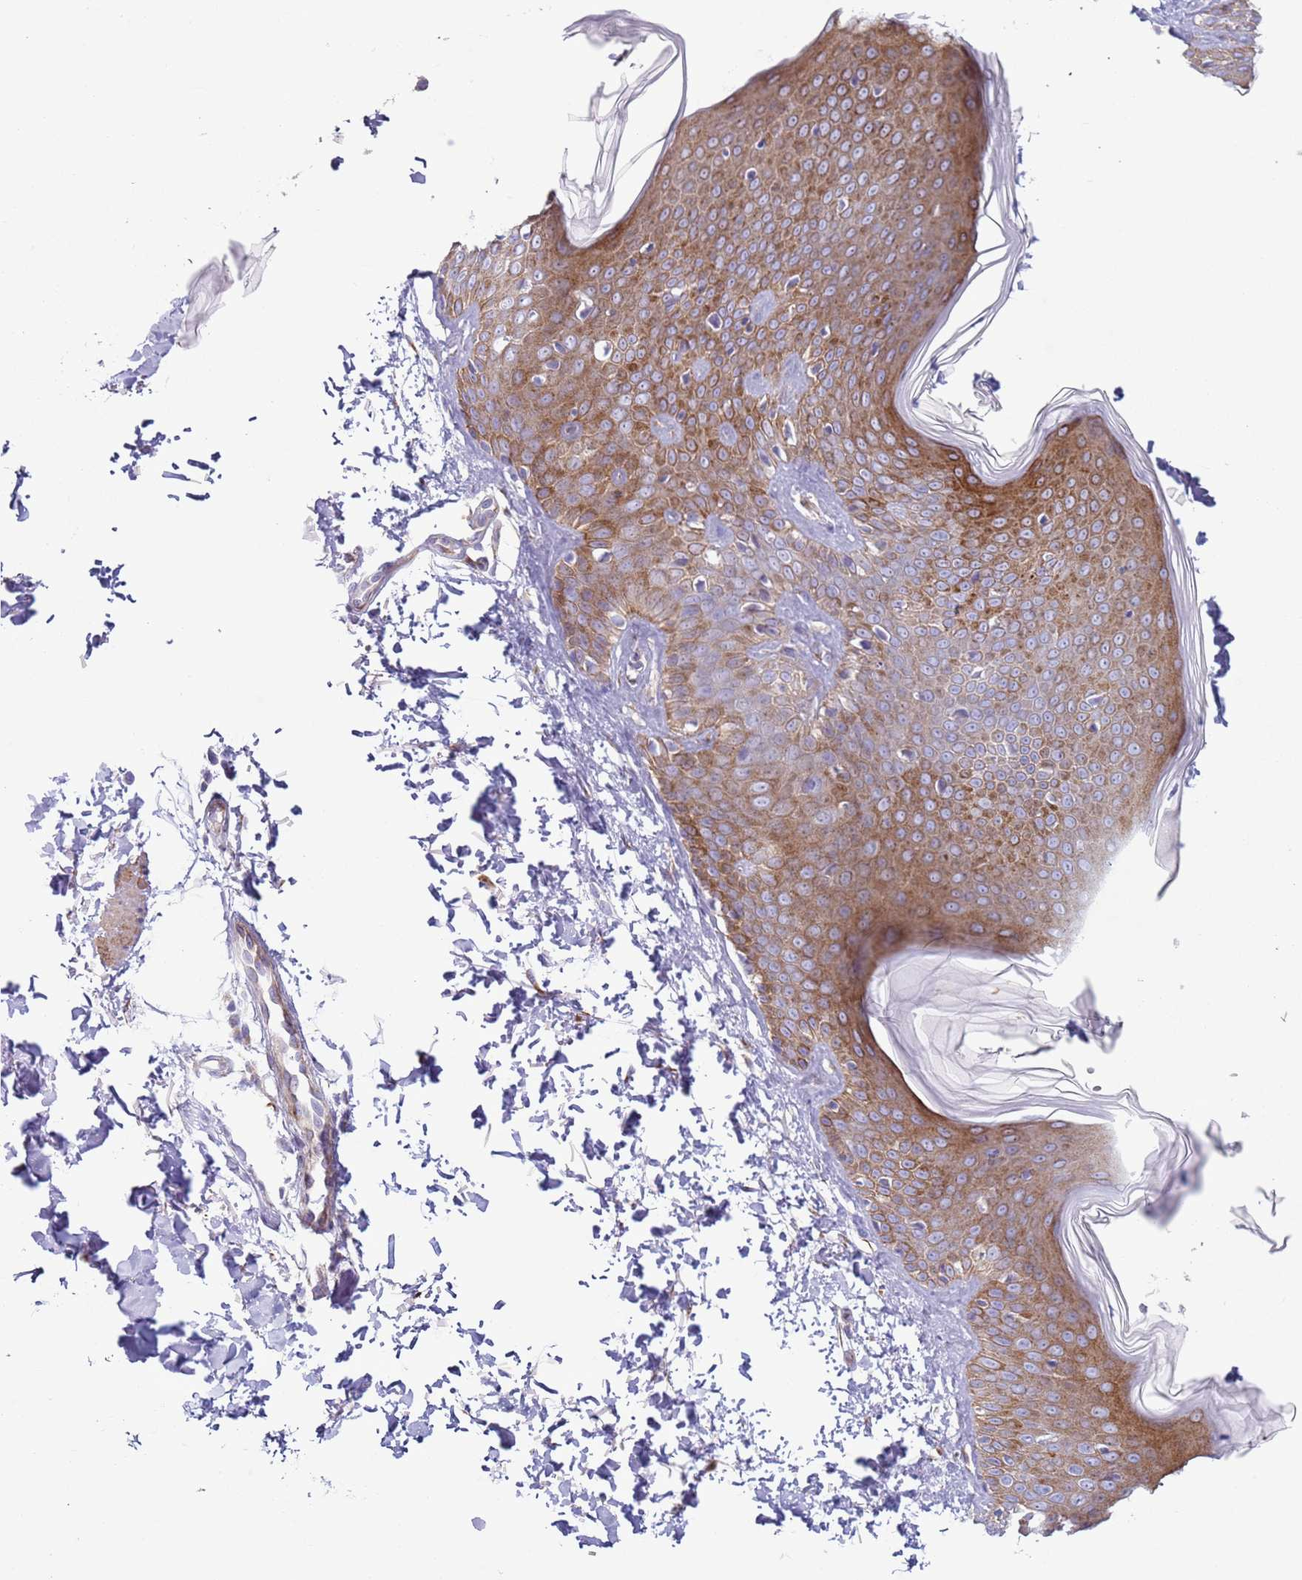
{"staining": {"intensity": "negative", "quantity": "none", "location": "none"}, "tissue": "skin", "cell_type": "Fibroblasts", "image_type": "normal", "snomed": [{"axis": "morphology", "description": "Normal tissue, NOS"}, {"axis": "topography", "description": "Skin"}], "caption": "Image shows no protein expression in fibroblasts of normal skin.", "gene": "HEATR1", "patient": {"sex": "male", "age": 37}}